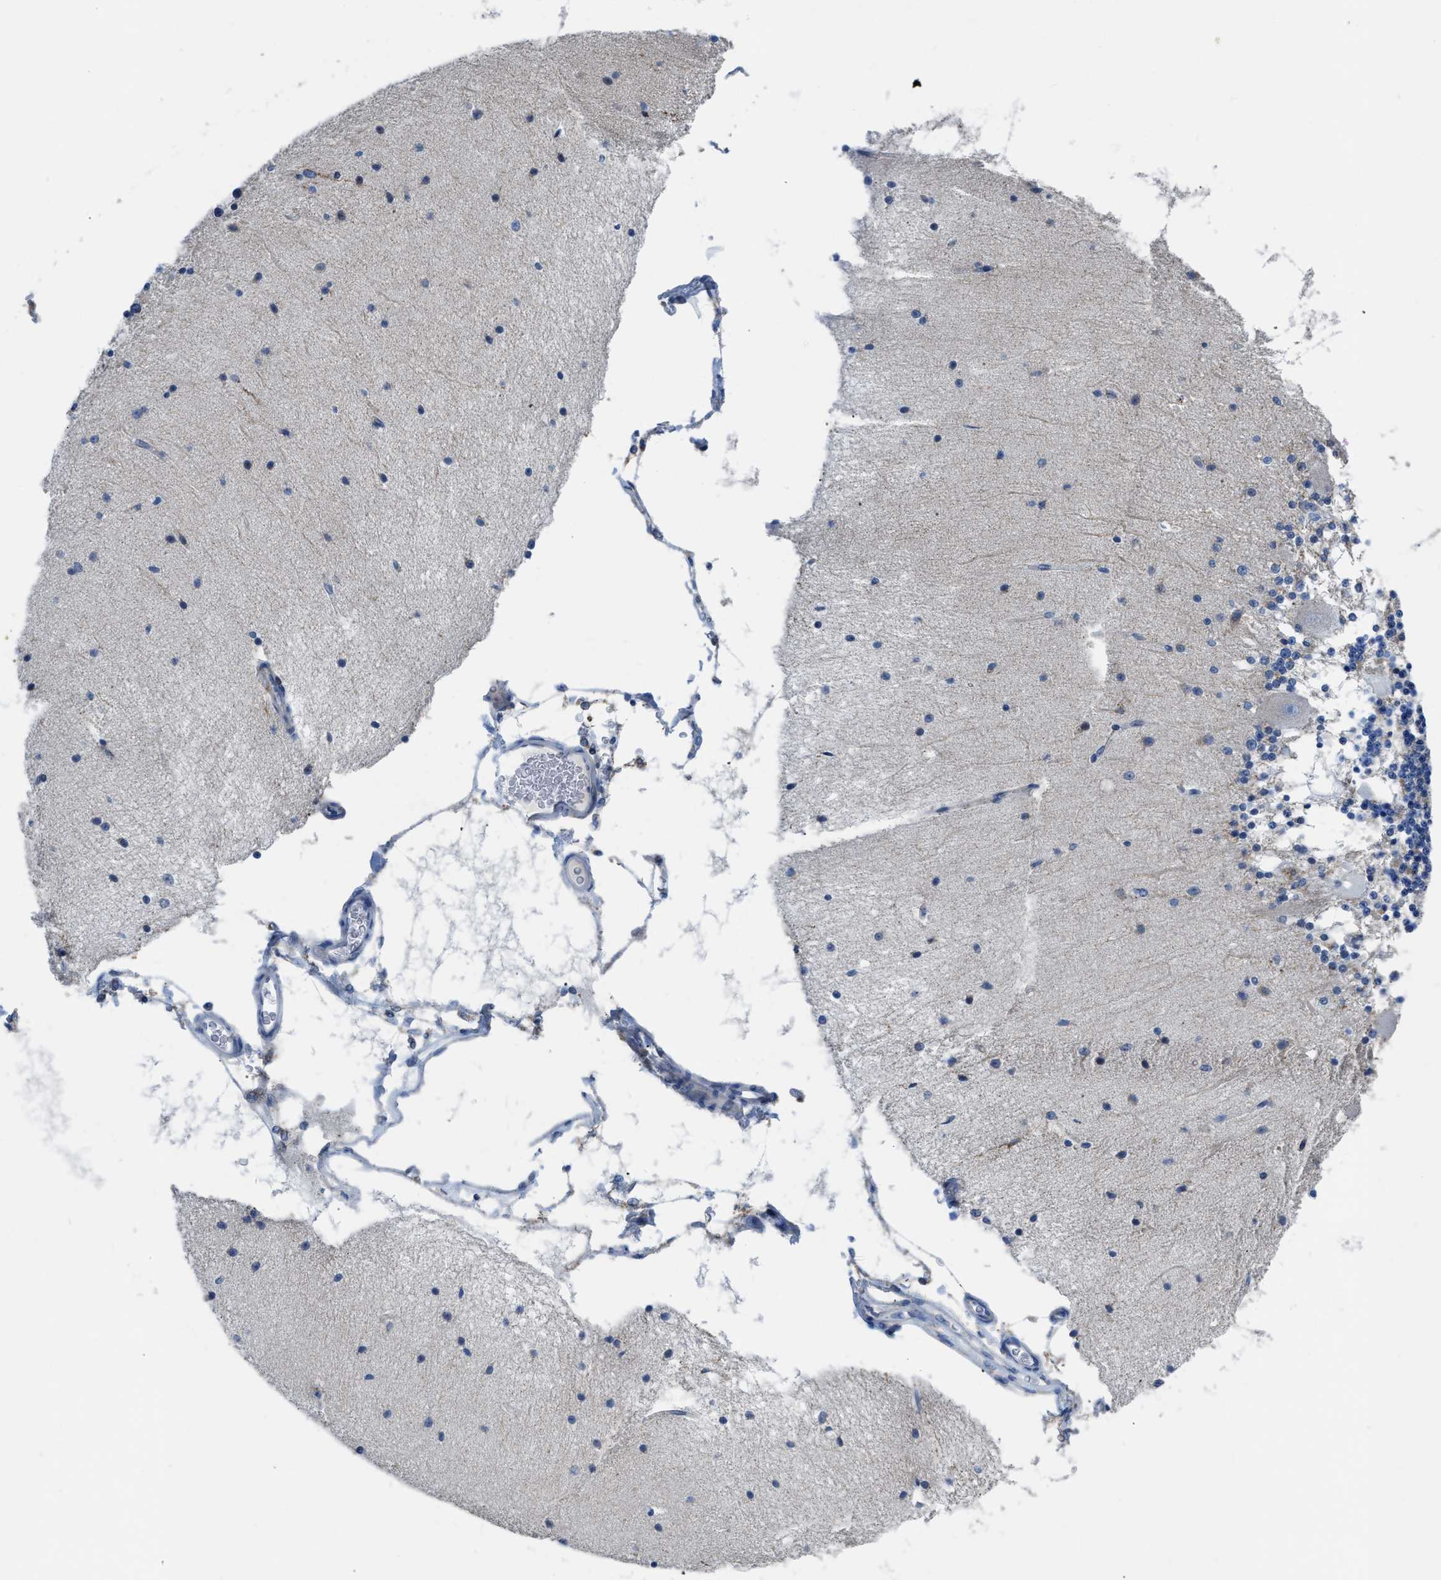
{"staining": {"intensity": "negative", "quantity": "none", "location": "none"}, "tissue": "cerebellum", "cell_type": "Cells in granular layer", "image_type": "normal", "snomed": [{"axis": "morphology", "description": "Normal tissue, NOS"}, {"axis": "topography", "description": "Cerebellum"}], "caption": "High power microscopy histopathology image of an IHC image of benign cerebellum, revealing no significant positivity in cells in granular layer.", "gene": "ETFA", "patient": {"sex": "female", "age": 54}}